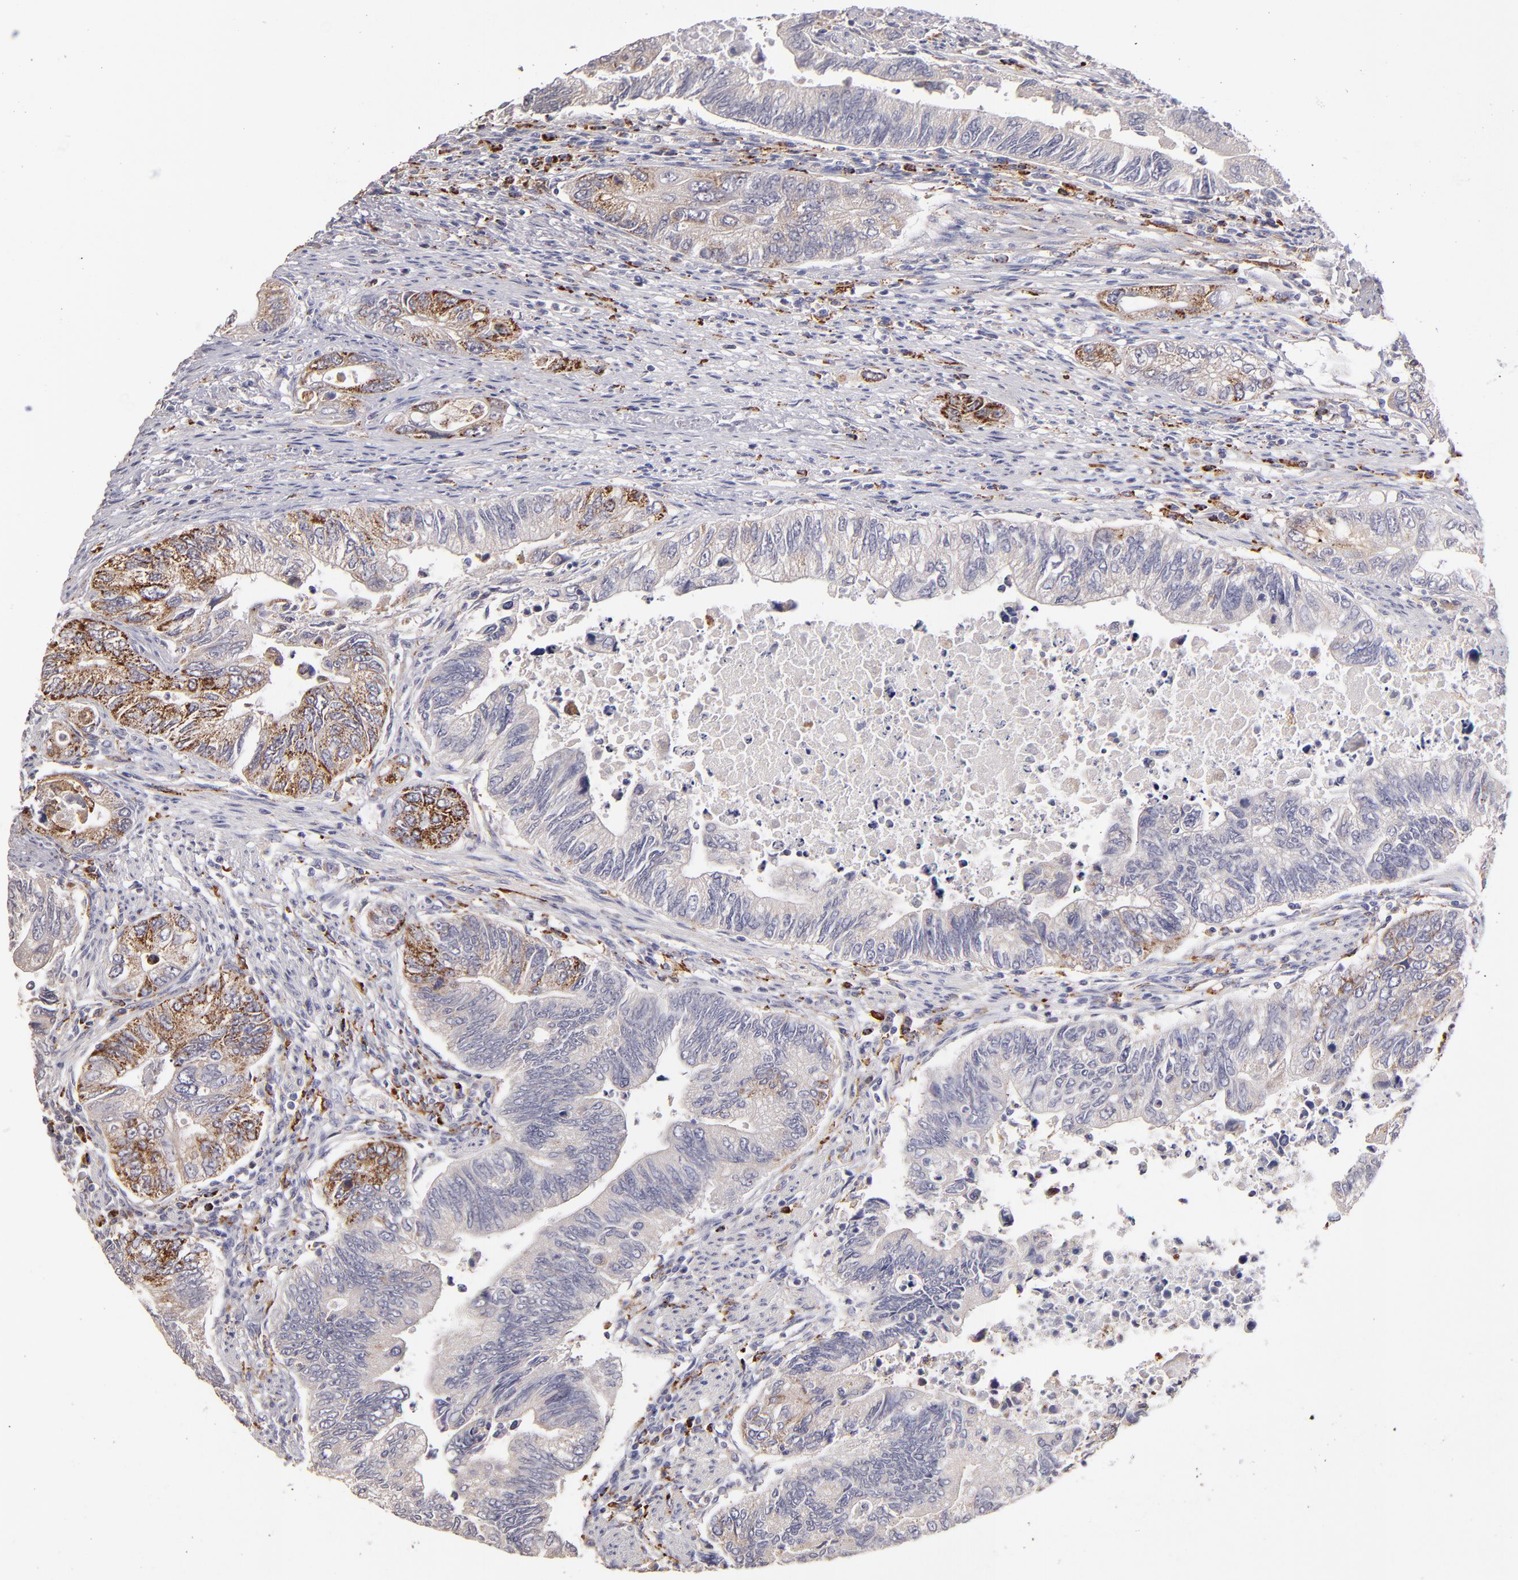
{"staining": {"intensity": "strong", "quantity": "25%-75%", "location": "cytoplasmic/membranous"}, "tissue": "colorectal cancer", "cell_type": "Tumor cells", "image_type": "cancer", "snomed": [{"axis": "morphology", "description": "Adenocarcinoma, NOS"}, {"axis": "topography", "description": "Colon"}], "caption": "Brown immunohistochemical staining in colorectal adenocarcinoma reveals strong cytoplasmic/membranous positivity in about 25%-75% of tumor cells.", "gene": "GLDC", "patient": {"sex": "female", "age": 11}}